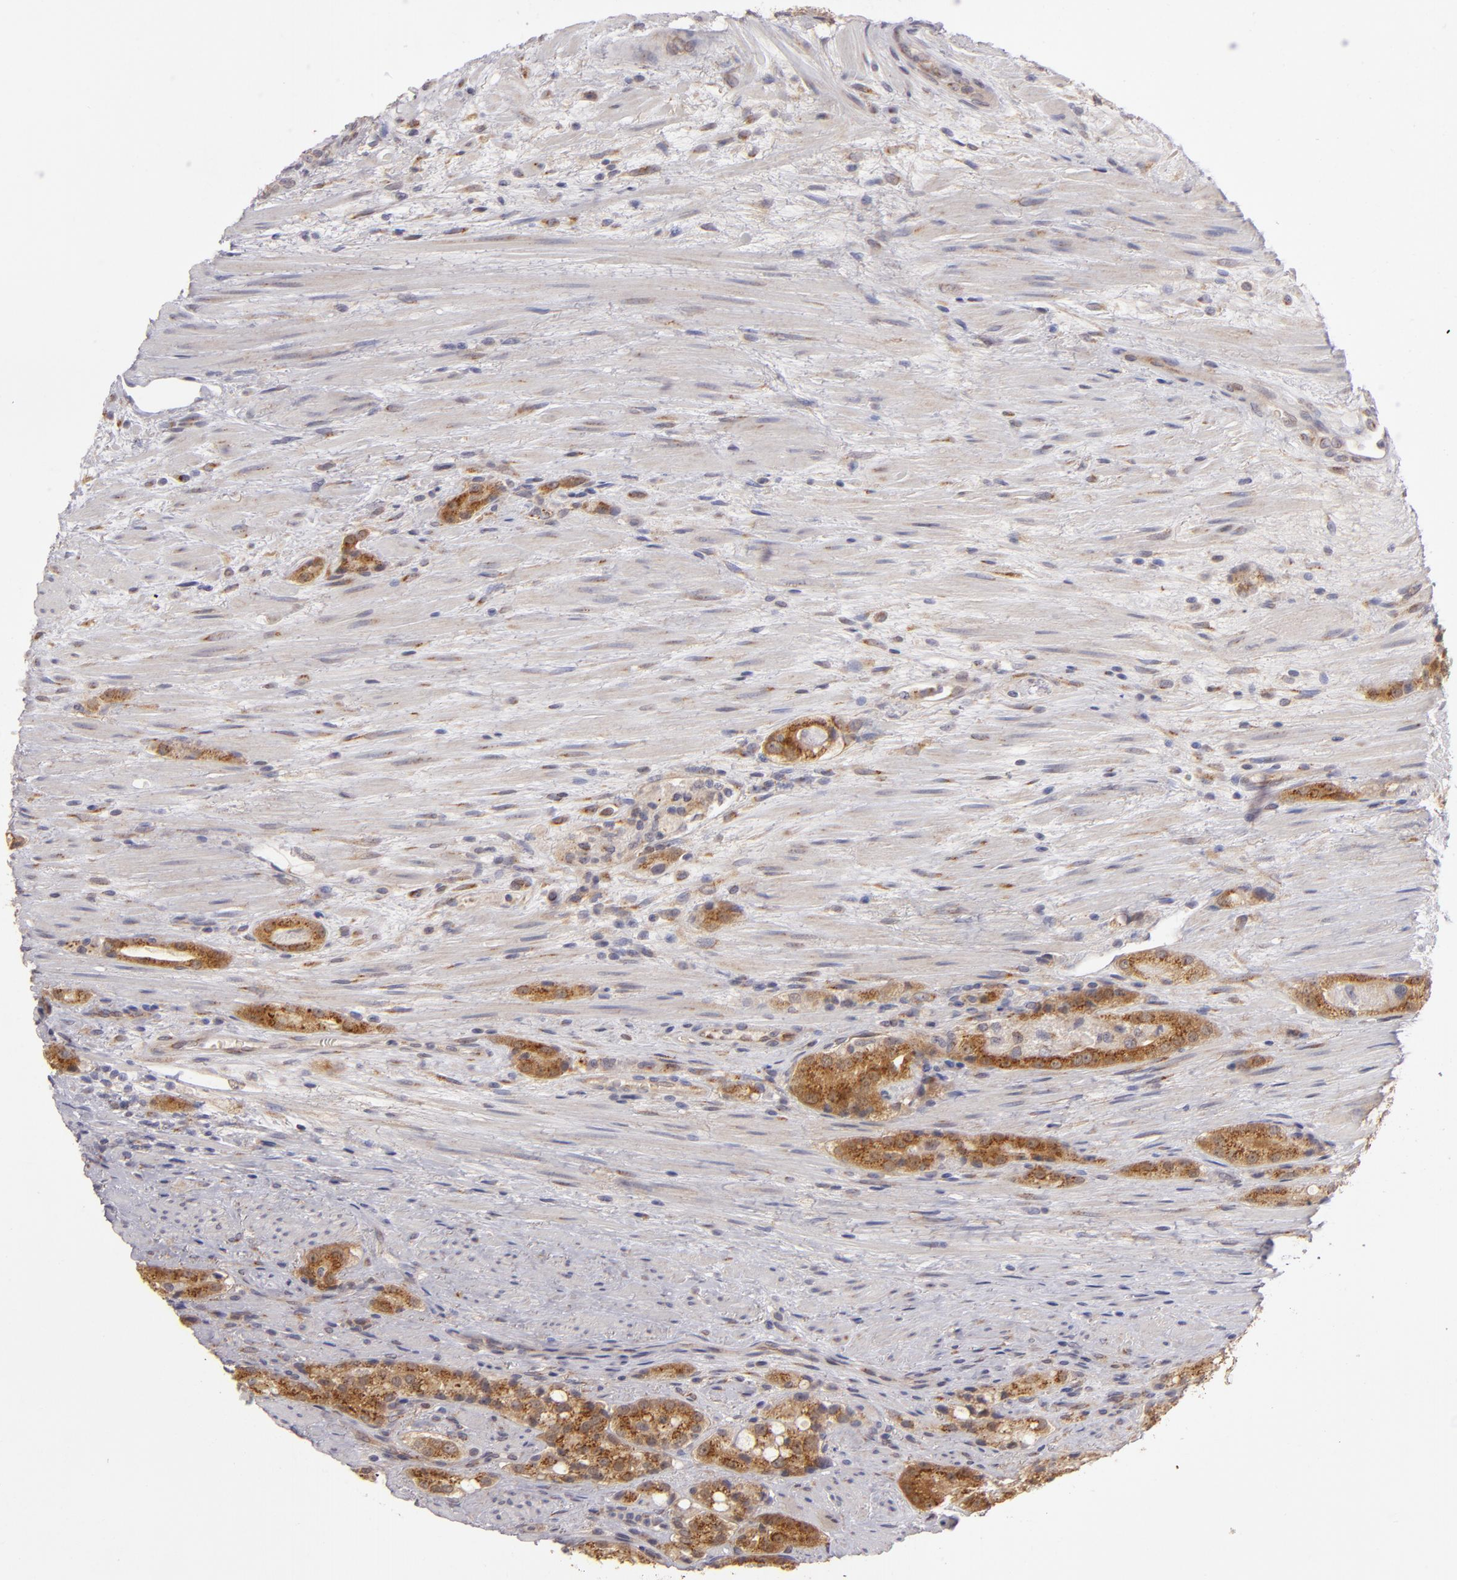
{"staining": {"intensity": "strong", "quantity": ">75%", "location": "cytoplasmic/membranous"}, "tissue": "prostate cancer", "cell_type": "Tumor cells", "image_type": "cancer", "snomed": [{"axis": "morphology", "description": "Adenocarcinoma, High grade"}, {"axis": "topography", "description": "Prostate"}], "caption": "Strong cytoplasmic/membranous staining for a protein is seen in about >75% of tumor cells of prostate cancer using IHC.", "gene": "SH2D4A", "patient": {"sex": "male", "age": 72}}